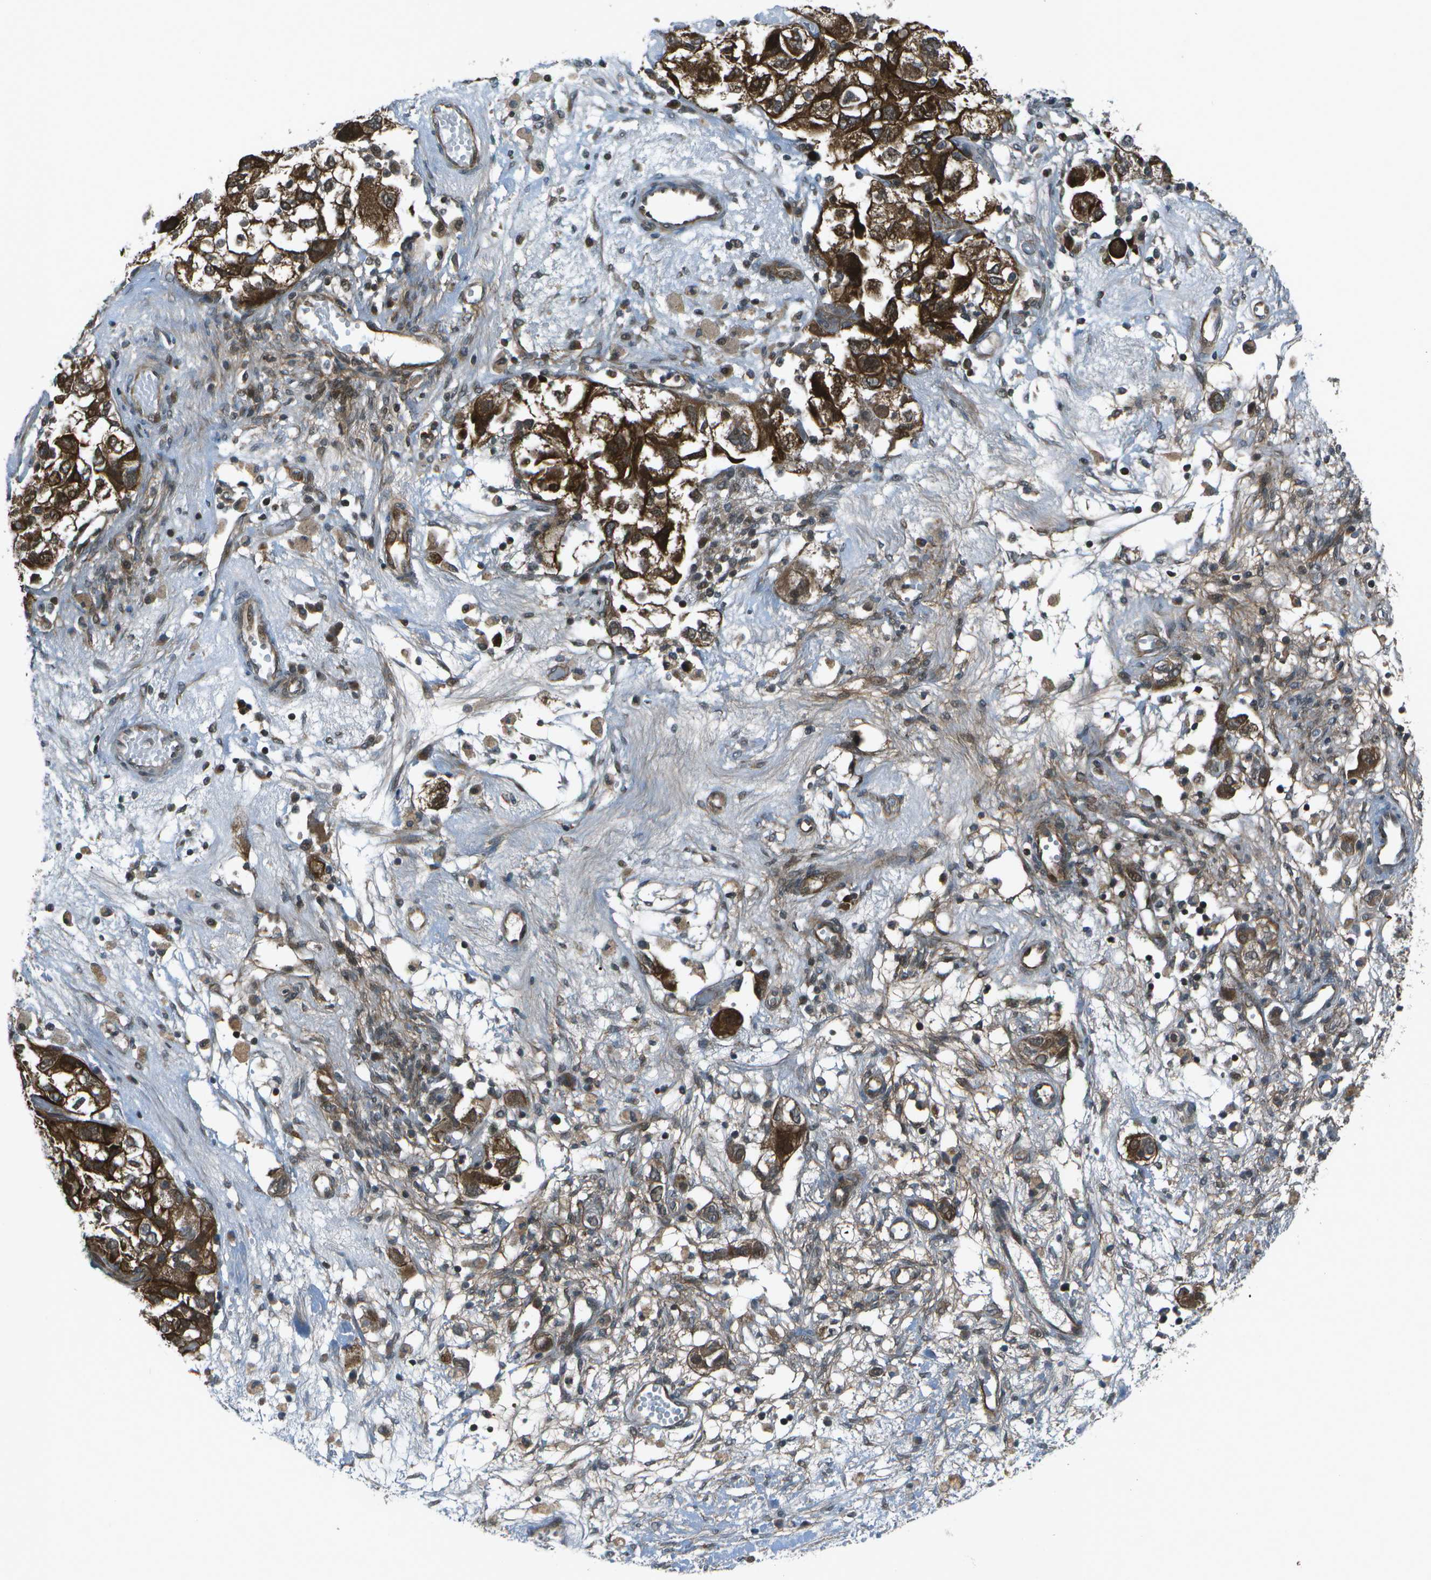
{"staining": {"intensity": "strong", "quantity": ">75%", "location": "cytoplasmic/membranous"}, "tissue": "ovarian cancer", "cell_type": "Tumor cells", "image_type": "cancer", "snomed": [{"axis": "morphology", "description": "Carcinoma, NOS"}, {"axis": "morphology", "description": "Cystadenocarcinoma, serous, NOS"}, {"axis": "topography", "description": "Ovary"}], "caption": "DAB (3,3'-diaminobenzidine) immunohistochemical staining of carcinoma (ovarian) exhibits strong cytoplasmic/membranous protein staining in about >75% of tumor cells. Nuclei are stained in blue.", "gene": "TMEM19", "patient": {"sex": "female", "age": 69}}